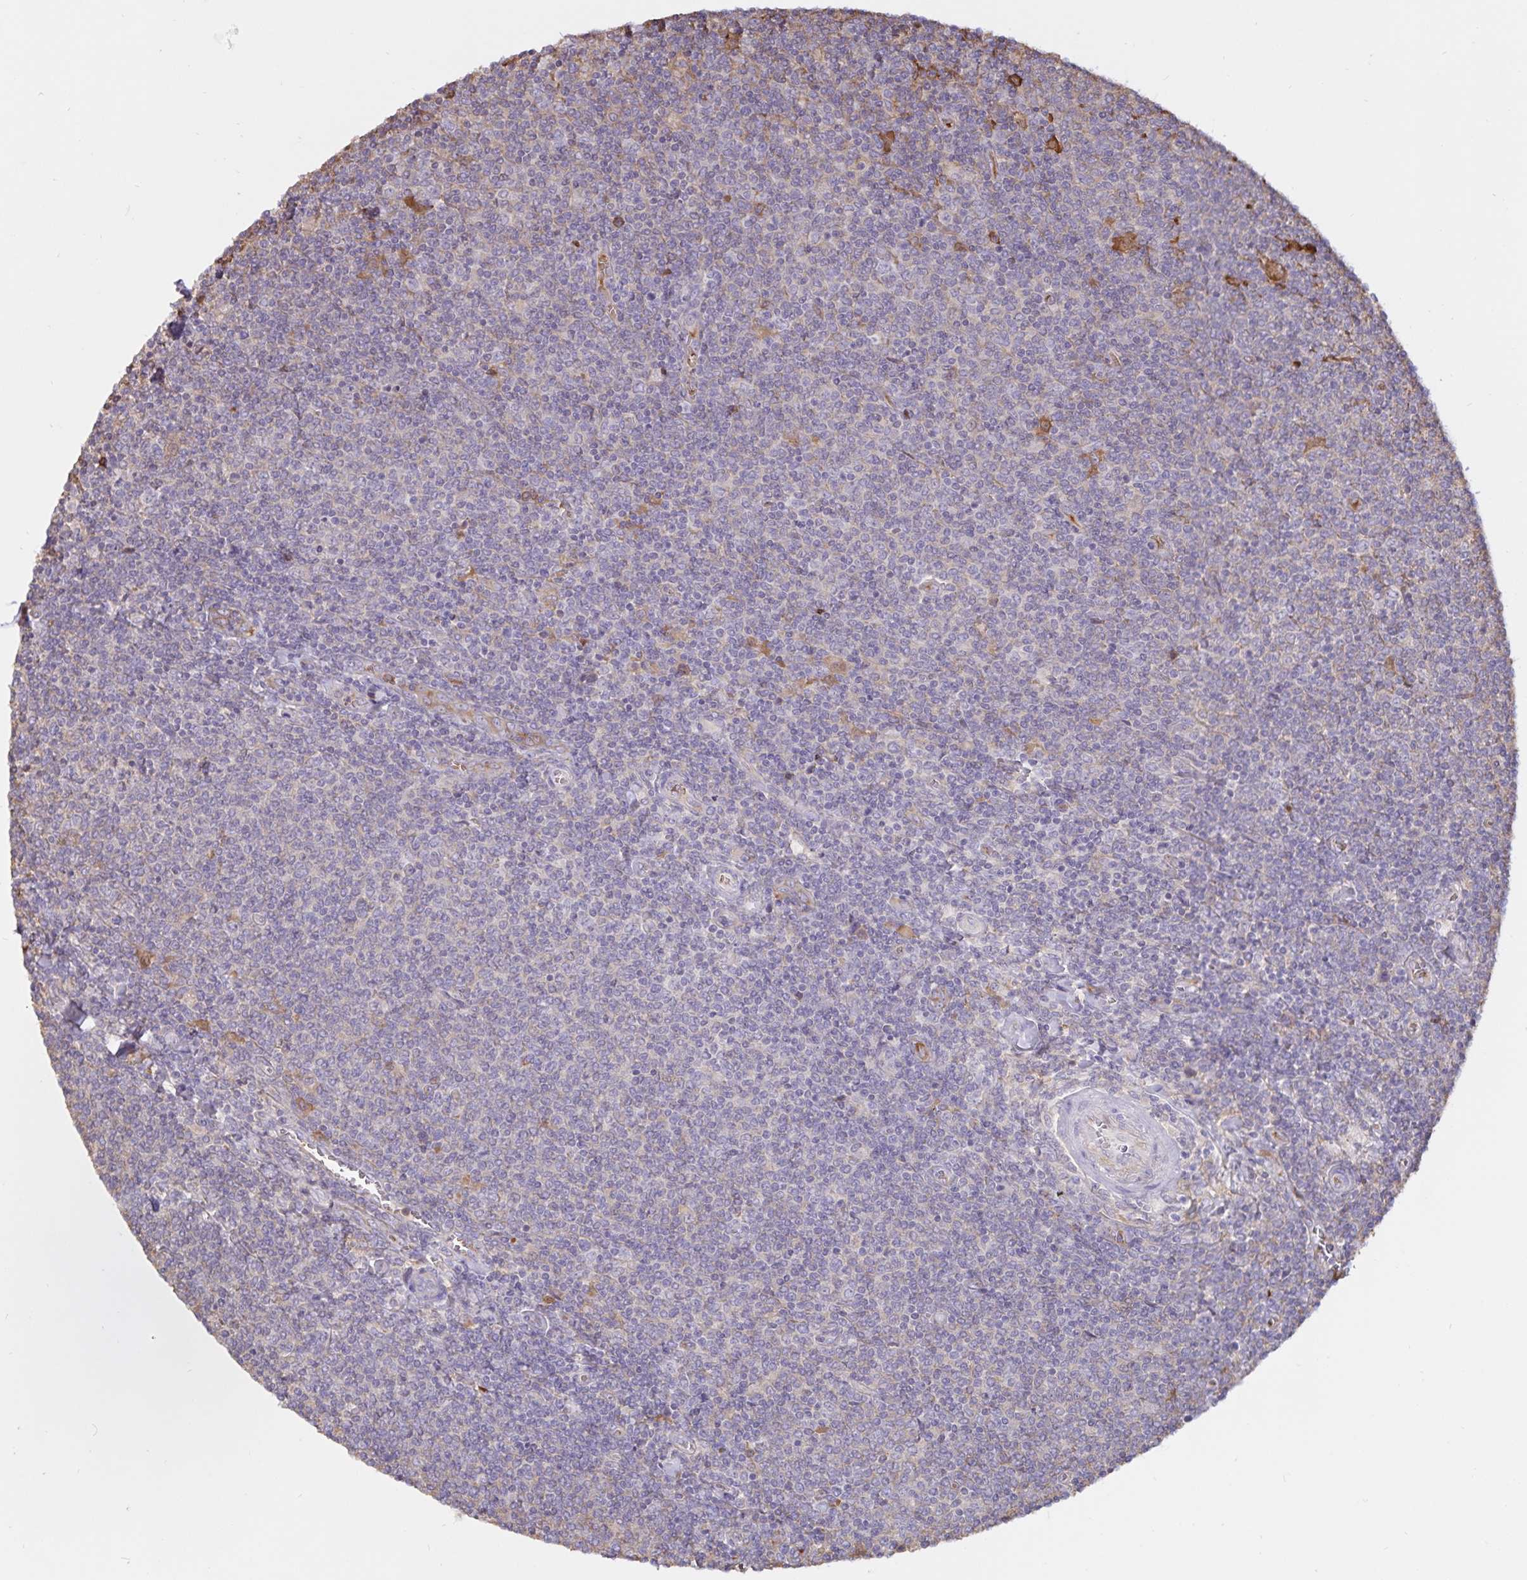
{"staining": {"intensity": "negative", "quantity": "none", "location": "none"}, "tissue": "lymphoma", "cell_type": "Tumor cells", "image_type": "cancer", "snomed": [{"axis": "morphology", "description": "Malignant lymphoma, non-Hodgkin's type, Low grade"}, {"axis": "topography", "description": "Lymph node"}], "caption": "Image shows no protein expression in tumor cells of lymphoma tissue.", "gene": "FGG", "patient": {"sex": "male", "age": 52}}